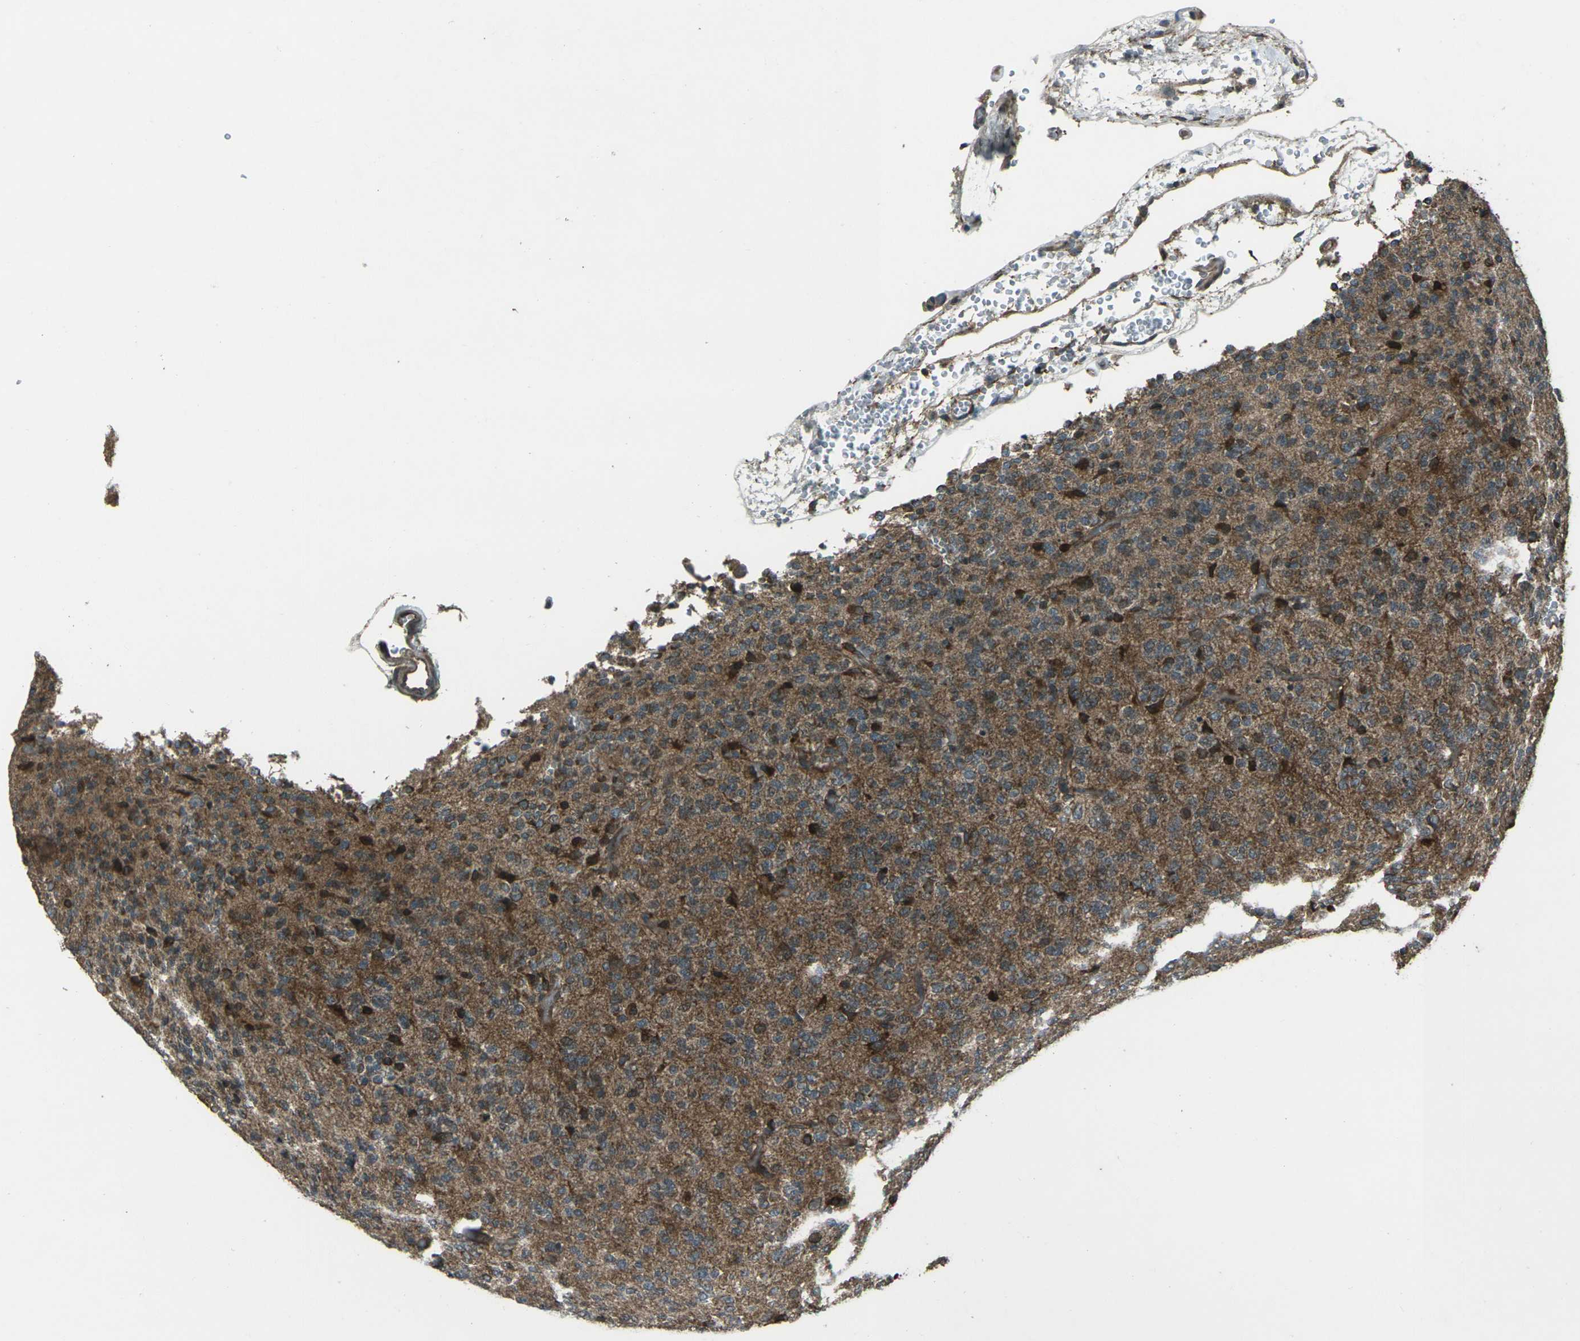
{"staining": {"intensity": "strong", "quantity": ">75%", "location": "cytoplasmic/membranous"}, "tissue": "glioma", "cell_type": "Tumor cells", "image_type": "cancer", "snomed": [{"axis": "morphology", "description": "Glioma, malignant, Low grade"}, {"axis": "topography", "description": "Brain"}], "caption": "A high amount of strong cytoplasmic/membranous positivity is seen in approximately >75% of tumor cells in malignant glioma (low-grade) tissue.", "gene": "LSMEM1", "patient": {"sex": "male", "age": 38}}